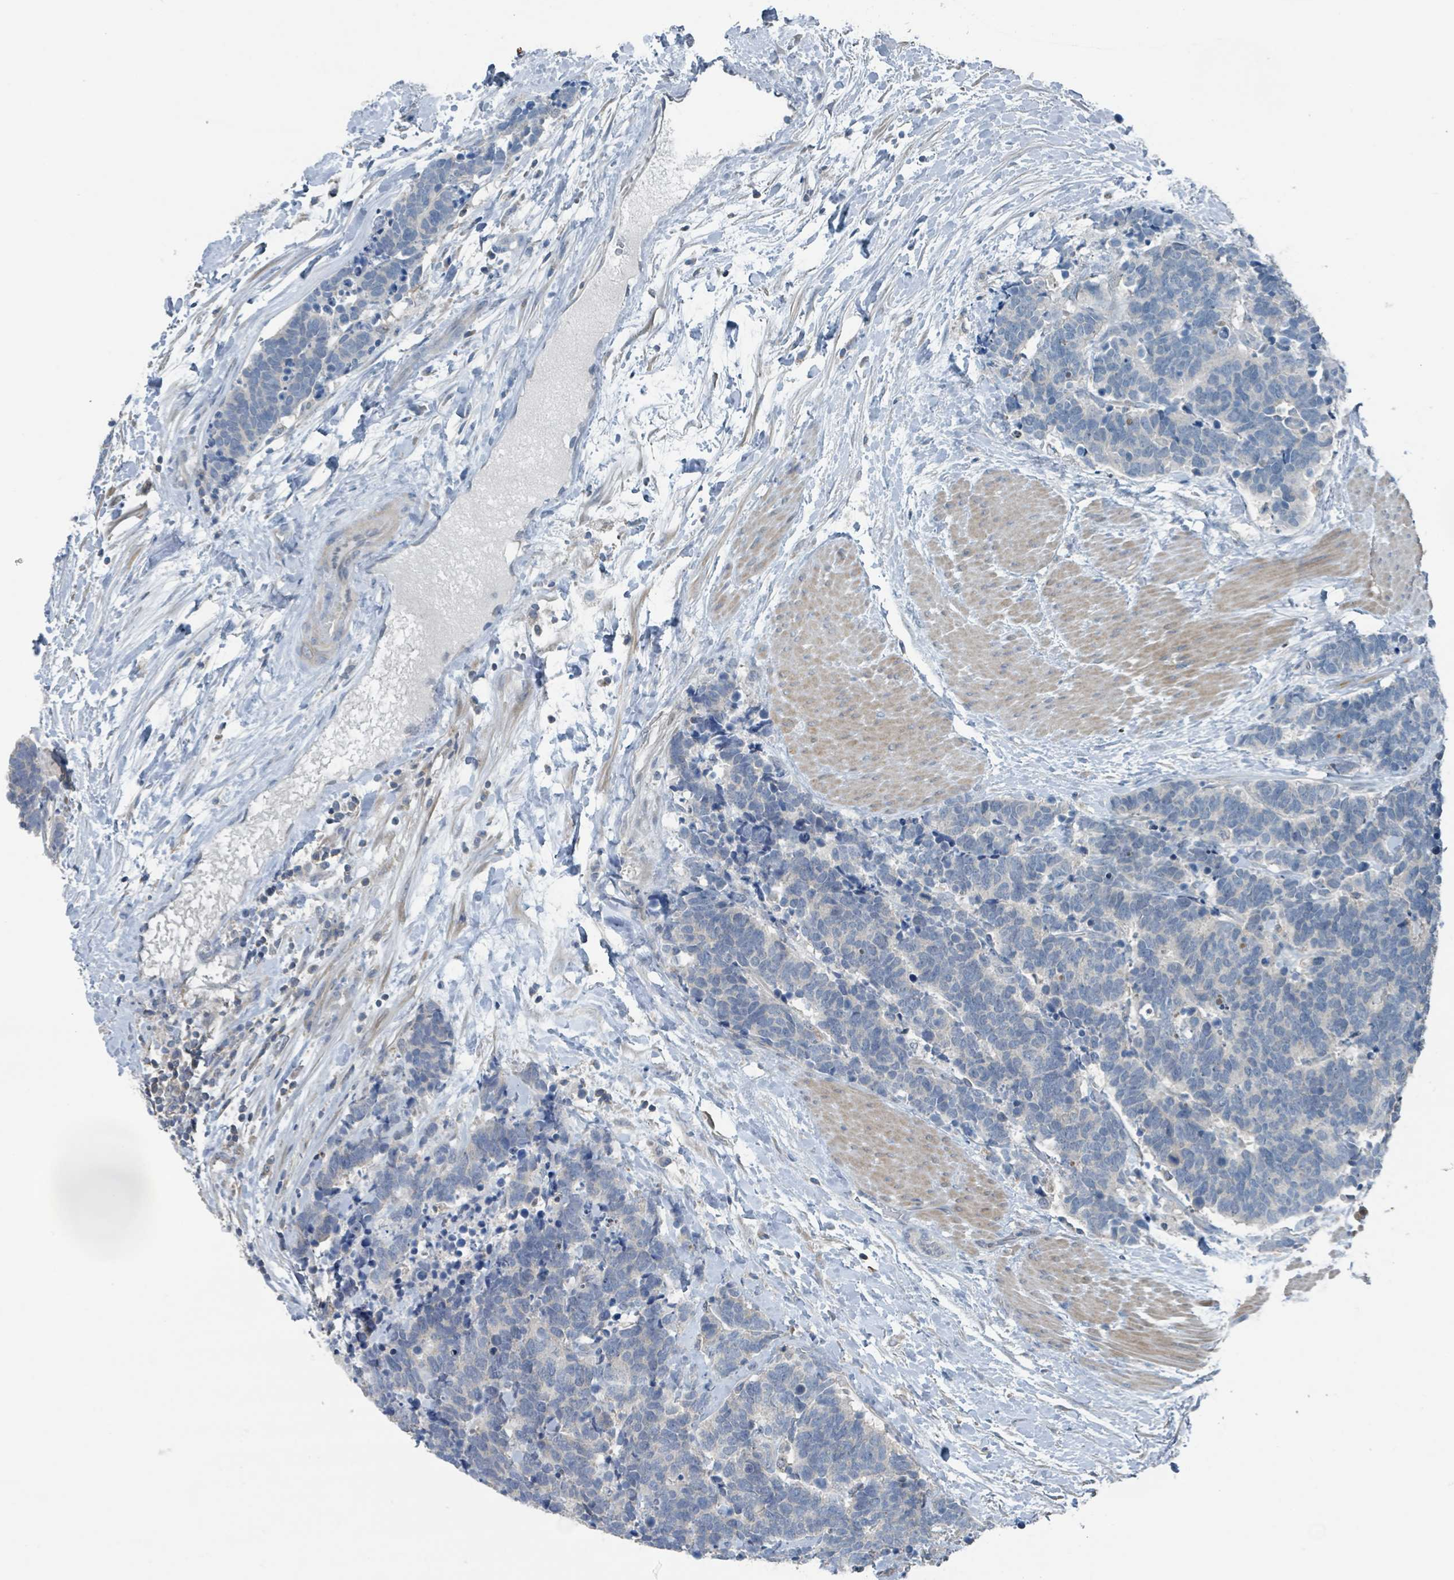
{"staining": {"intensity": "negative", "quantity": "none", "location": "none"}, "tissue": "carcinoid", "cell_type": "Tumor cells", "image_type": "cancer", "snomed": [{"axis": "morphology", "description": "Carcinoma, NOS"}, {"axis": "morphology", "description": "Carcinoid, malignant, NOS"}, {"axis": "topography", "description": "Prostate"}], "caption": "IHC of carcinoid displays no expression in tumor cells.", "gene": "ACBD4", "patient": {"sex": "male", "age": 57}}